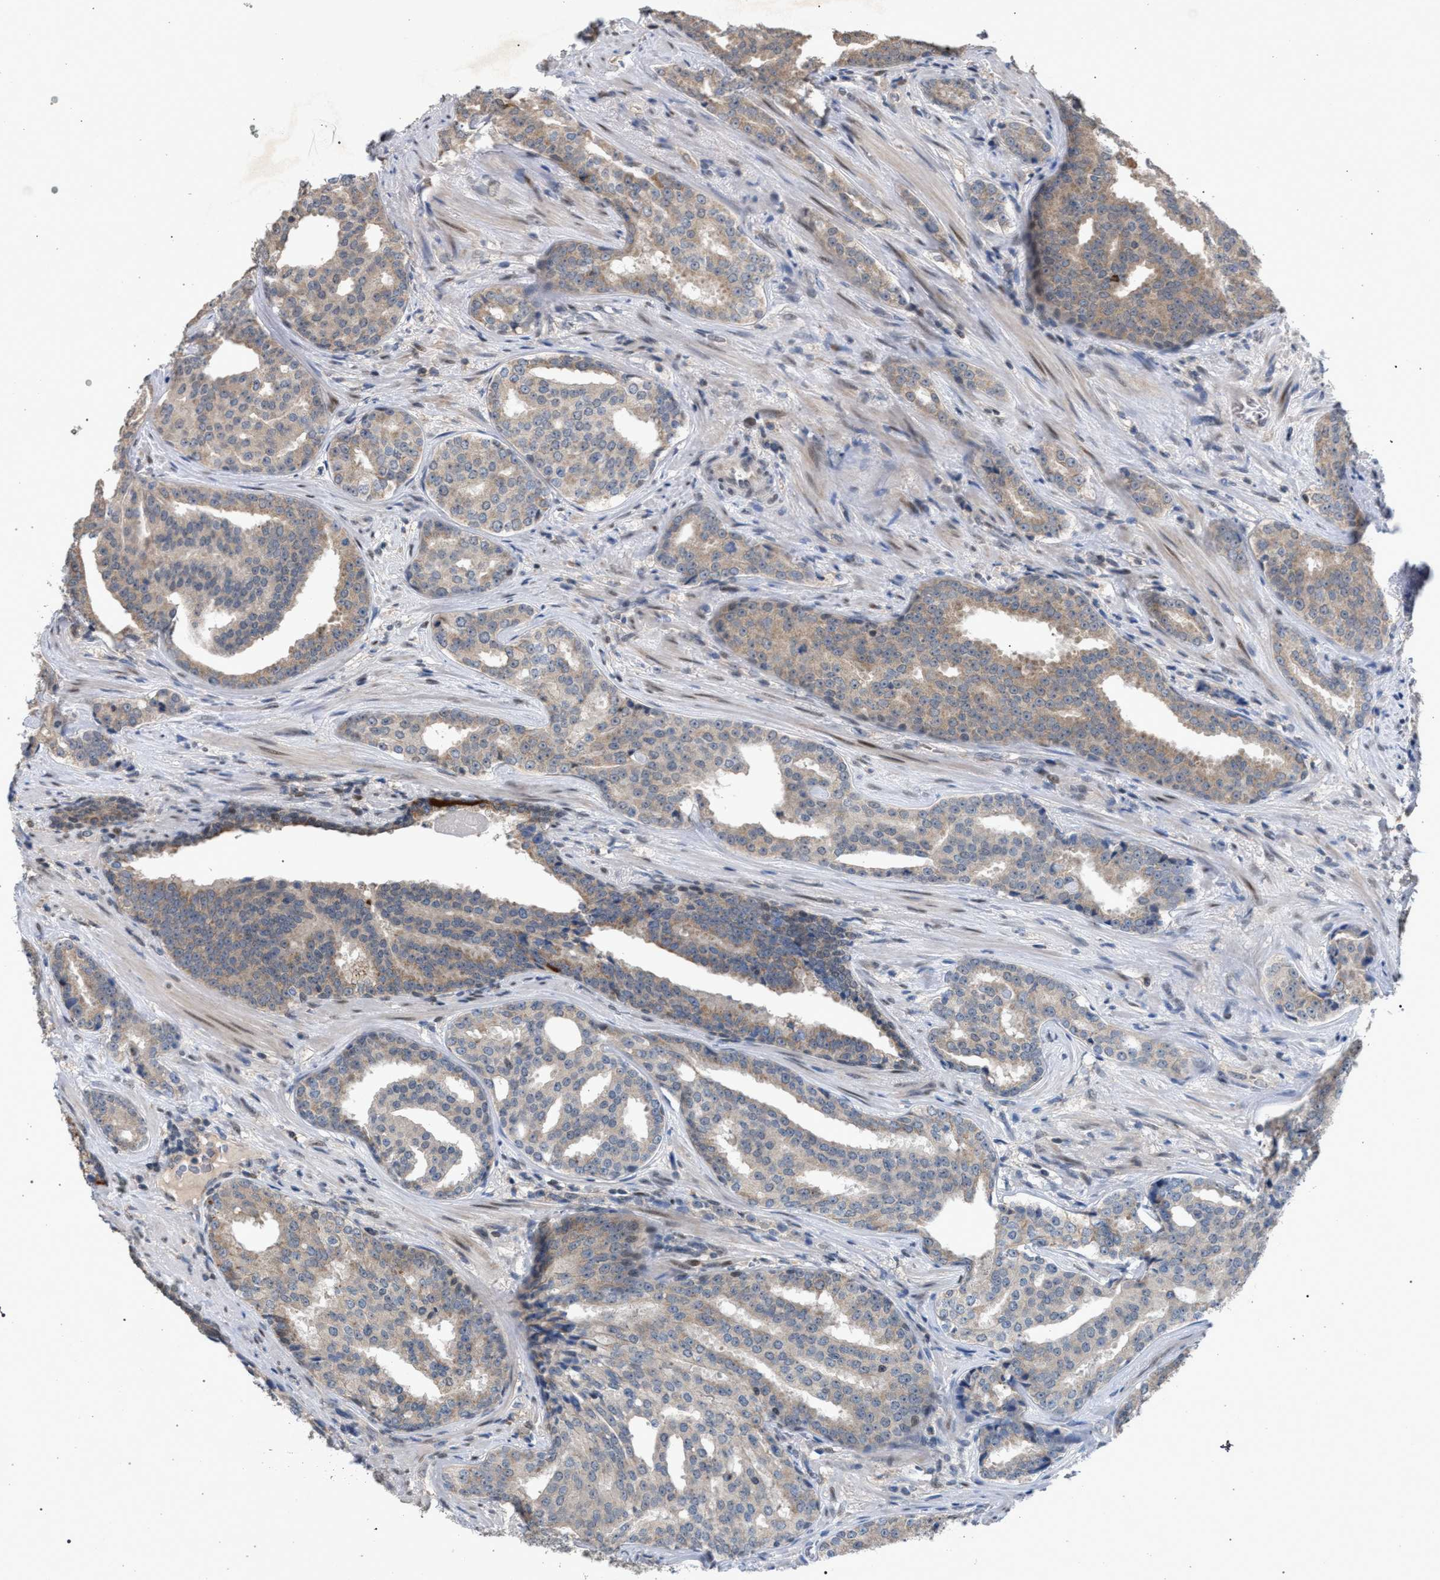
{"staining": {"intensity": "weak", "quantity": "25%-75%", "location": "cytoplasmic/membranous"}, "tissue": "prostate cancer", "cell_type": "Tumor cells", "image_type": "cancer", "snomed": [{"axis": "morphology", "description": "Adenocarcinoma, High grade"}, {"axis": "topography", "description": "Prostate"}], "caption": "Protein analysis of prostate cancer tissue shows weak cytoplasmic/membranous staining in about 25%-75% of tumor cells. The staining was performed using DAB (3,3'-diaminobenzidine) to visualize the protein expression in brown, while the nuclei were stained in blue with hematoxylin (Magnification: 20x).", "gene": "TECPR1", "patient": {"sex": "male", "age": 71}}